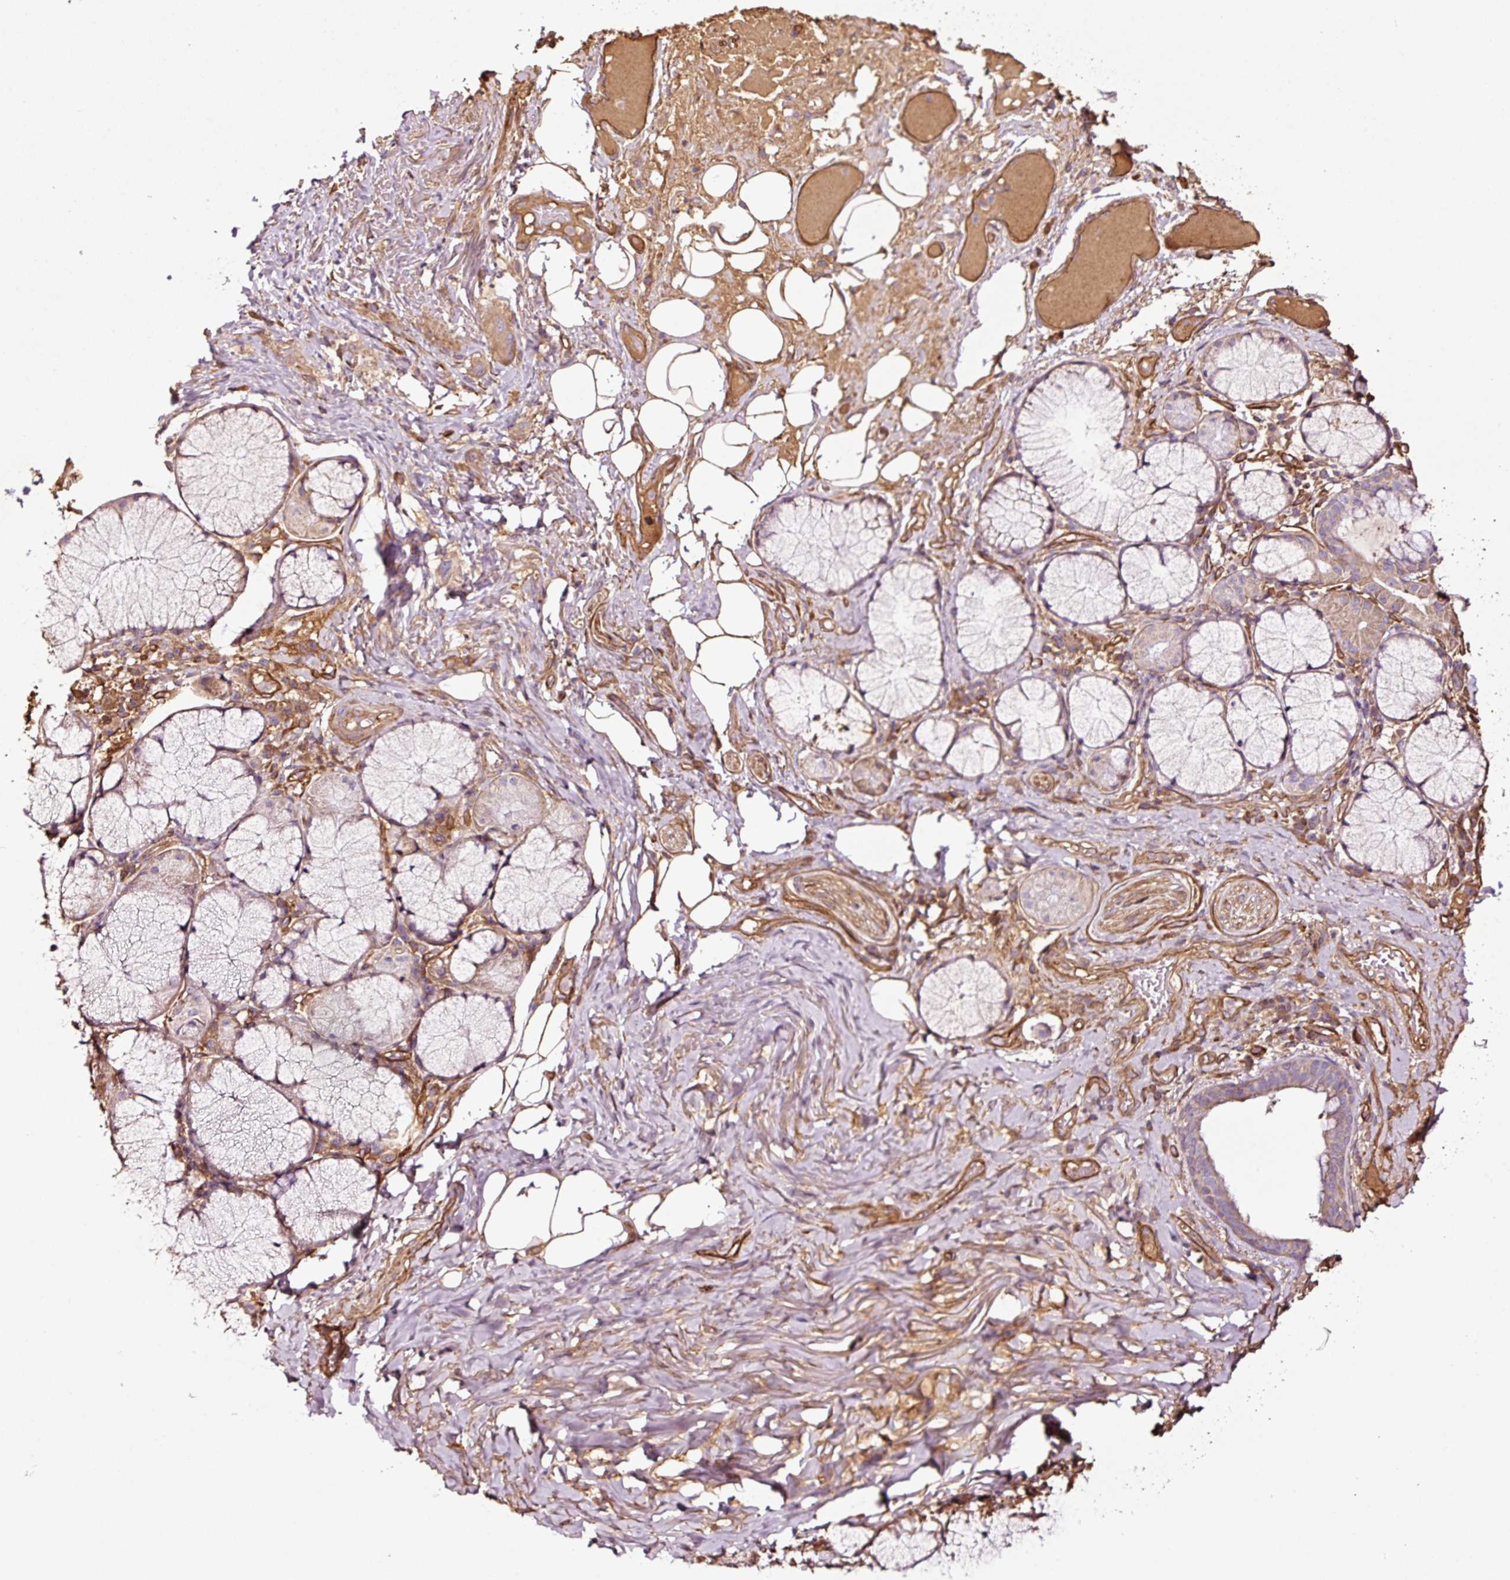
{"staining": {"intensity": "moderate", "quantity": ">75%", "location": "cytoplasmic/membranous"}, "tissue": "soft tissue", "cell_type": "Chondrocytes", "image_type": "normal", "snomed": [{"axis": "morphology", "description": "Normal tissue, NOS"}, {"axis": "topography", "description": "Cartilage tissue"}, {"axis": "topography", "description": "Bronchus"}], "caption": "Moderate cytoplasmic/membranous positivity for a protein is identified in about >75% of chondrocytes of unremarkable soft tissue using immunohistochemistry.", "gene": "NID2", "patient": {"sex": "male", "age": 56}}